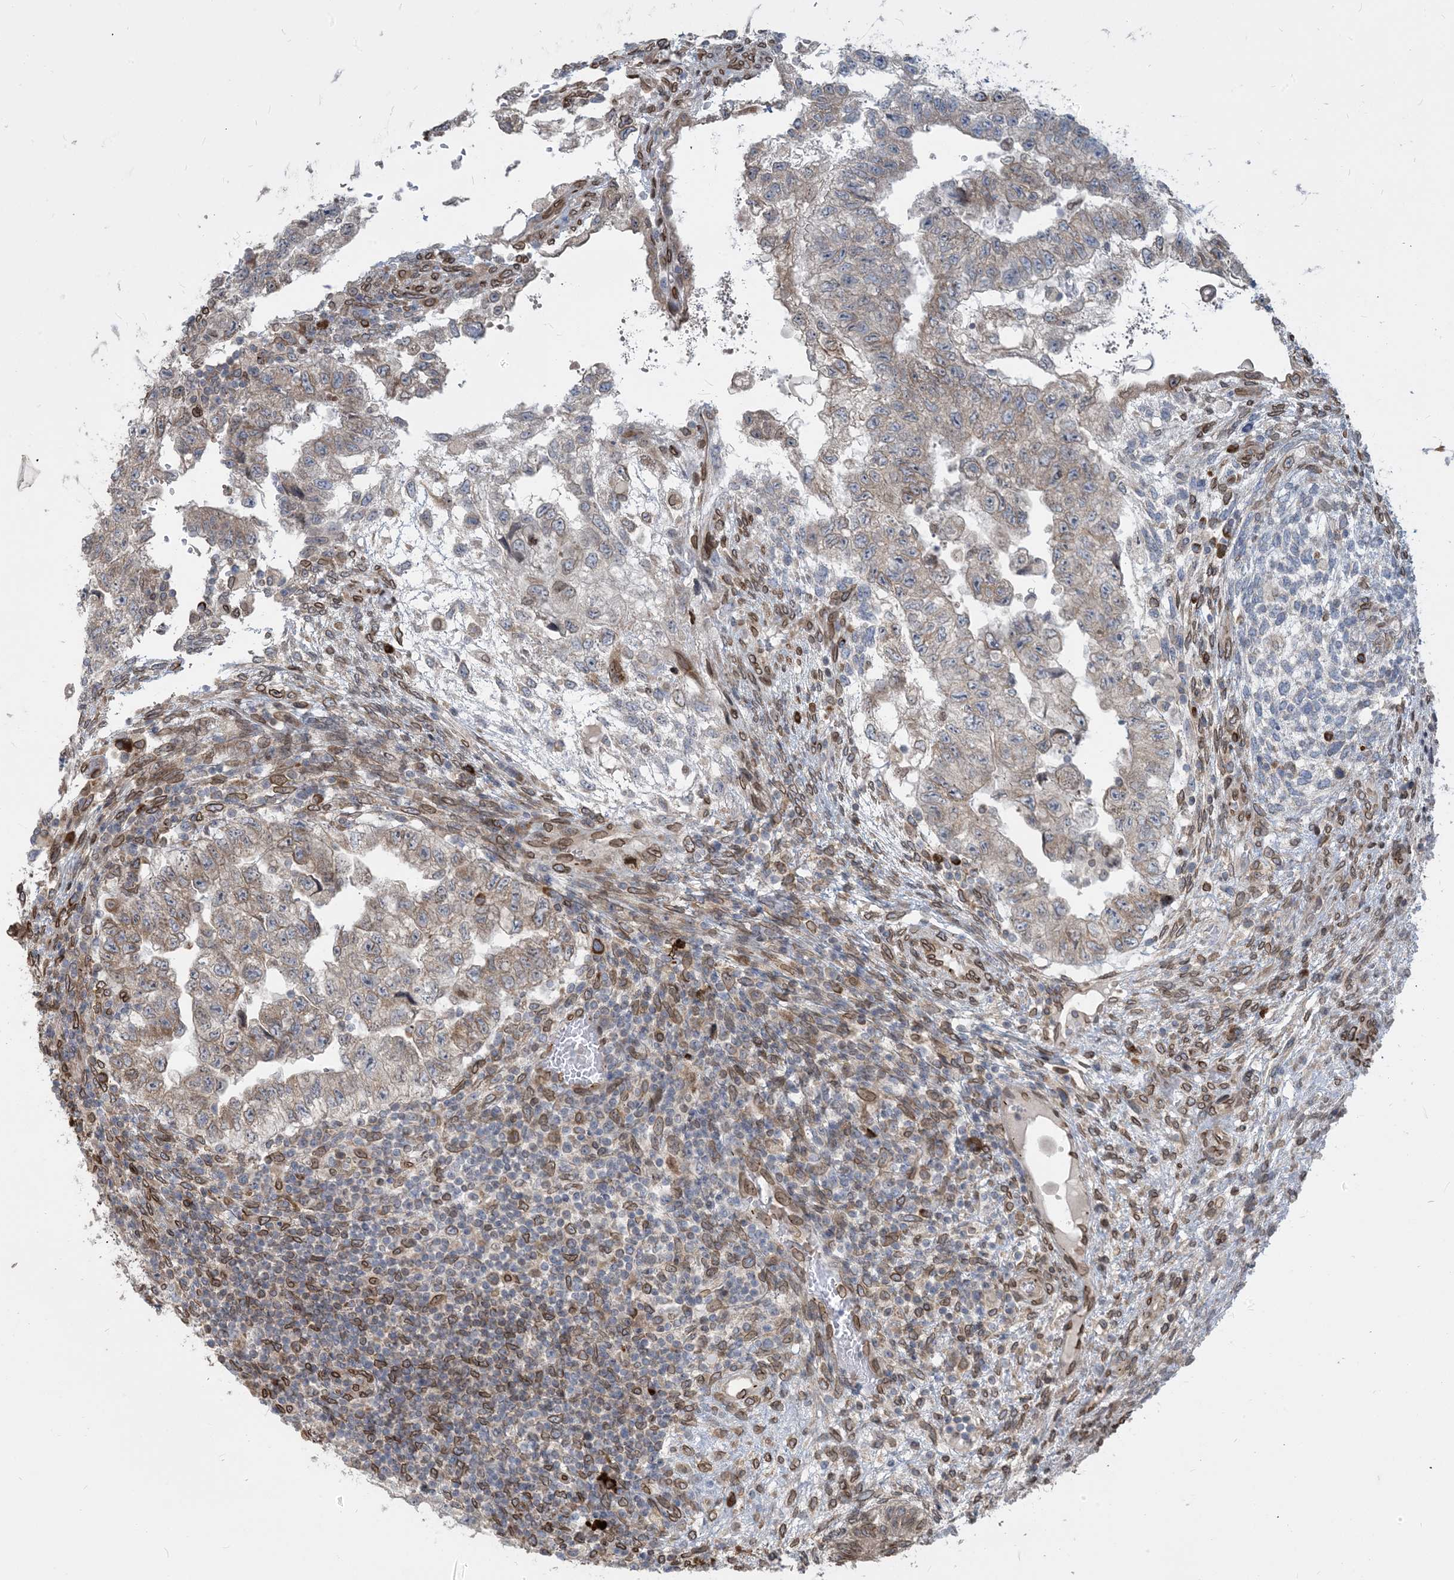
{"staining": {"intensity": "moderate", "quantity": "<25%", "location": "cytoplasmic/membranous,nuclear"}, "tissue": "testis cancer", "cell_type": "Tumor cells", "image_type": "cancer", "snomed": [{"axis": "morphology", "description": "Carcinoma, Embryonal, NOS"}, {"axis": "topography", "description": "Testis"}], "caption": "Immunohistochemical staining of testis embryonal carcinoma shows low levels of moderate cytoplasmic/membranous and nuclear positivity in about <25% of tumor cells. (brown staining indicates protein expression, while blue staining denotes nuclei).", "gene": "WWP1", "patient": {"sex": "male", "age": 36}}